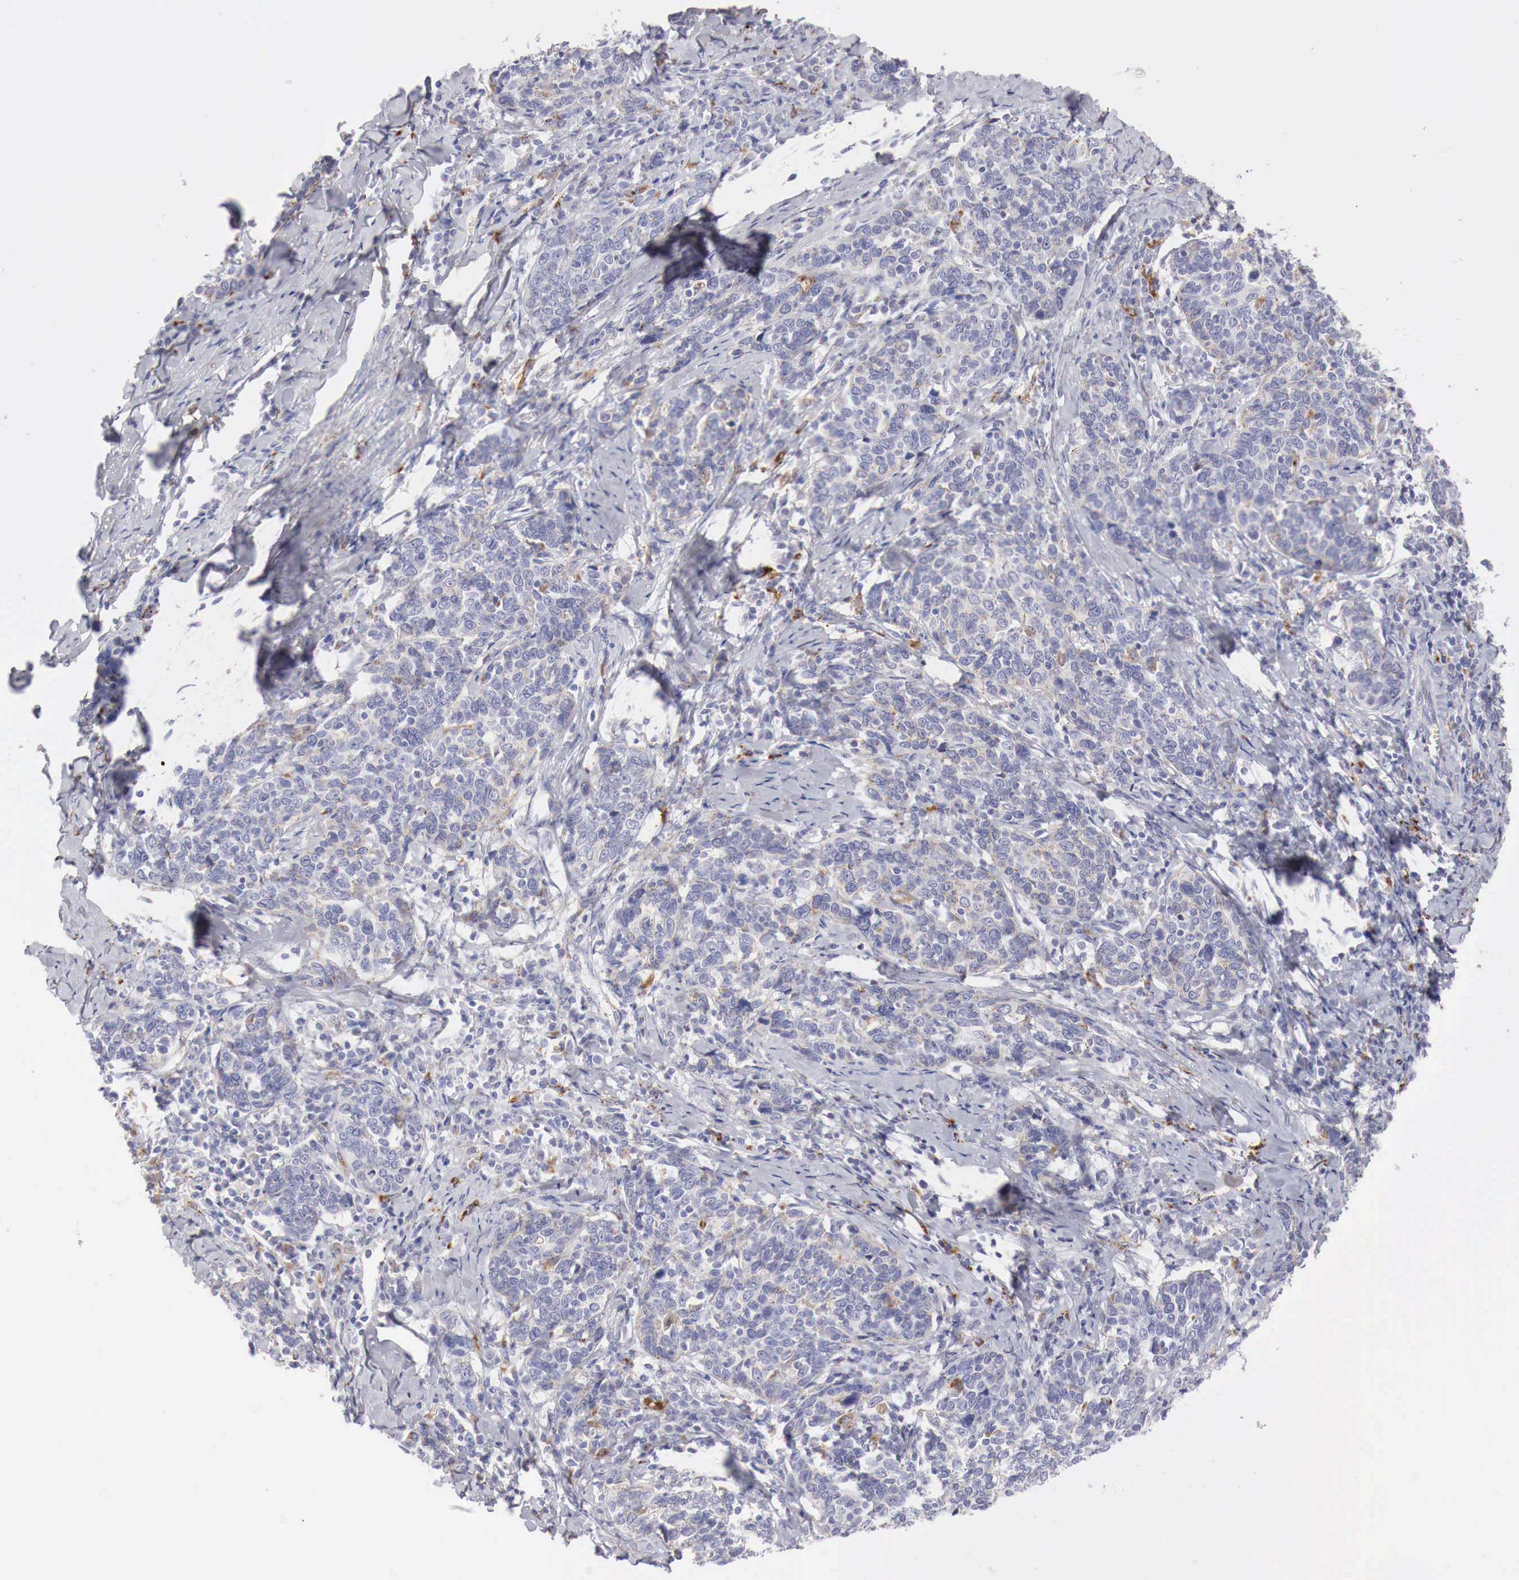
{"staining": {"intensity": "moderate", "quantity": "<25%", "location": "cytoplasmic/membranous"}, "tissue": "cervical cancer", "cell_type": "Tumor cells", "image_type": "cancer", "snomed": [{"axis": "morphology", "description": "Squamous cell carcinoma, NOS"}, {"axis": "topography", "description": "Cervix"}], "caption": "Protein analysis of squamous cell carcinoma (cervical) tissue exhibits moderate cytoplasmic/membranous expression in approximately <25% of tumor cells.", "gene": "GLA", "patient": {"sex": "female", "age": 41}}